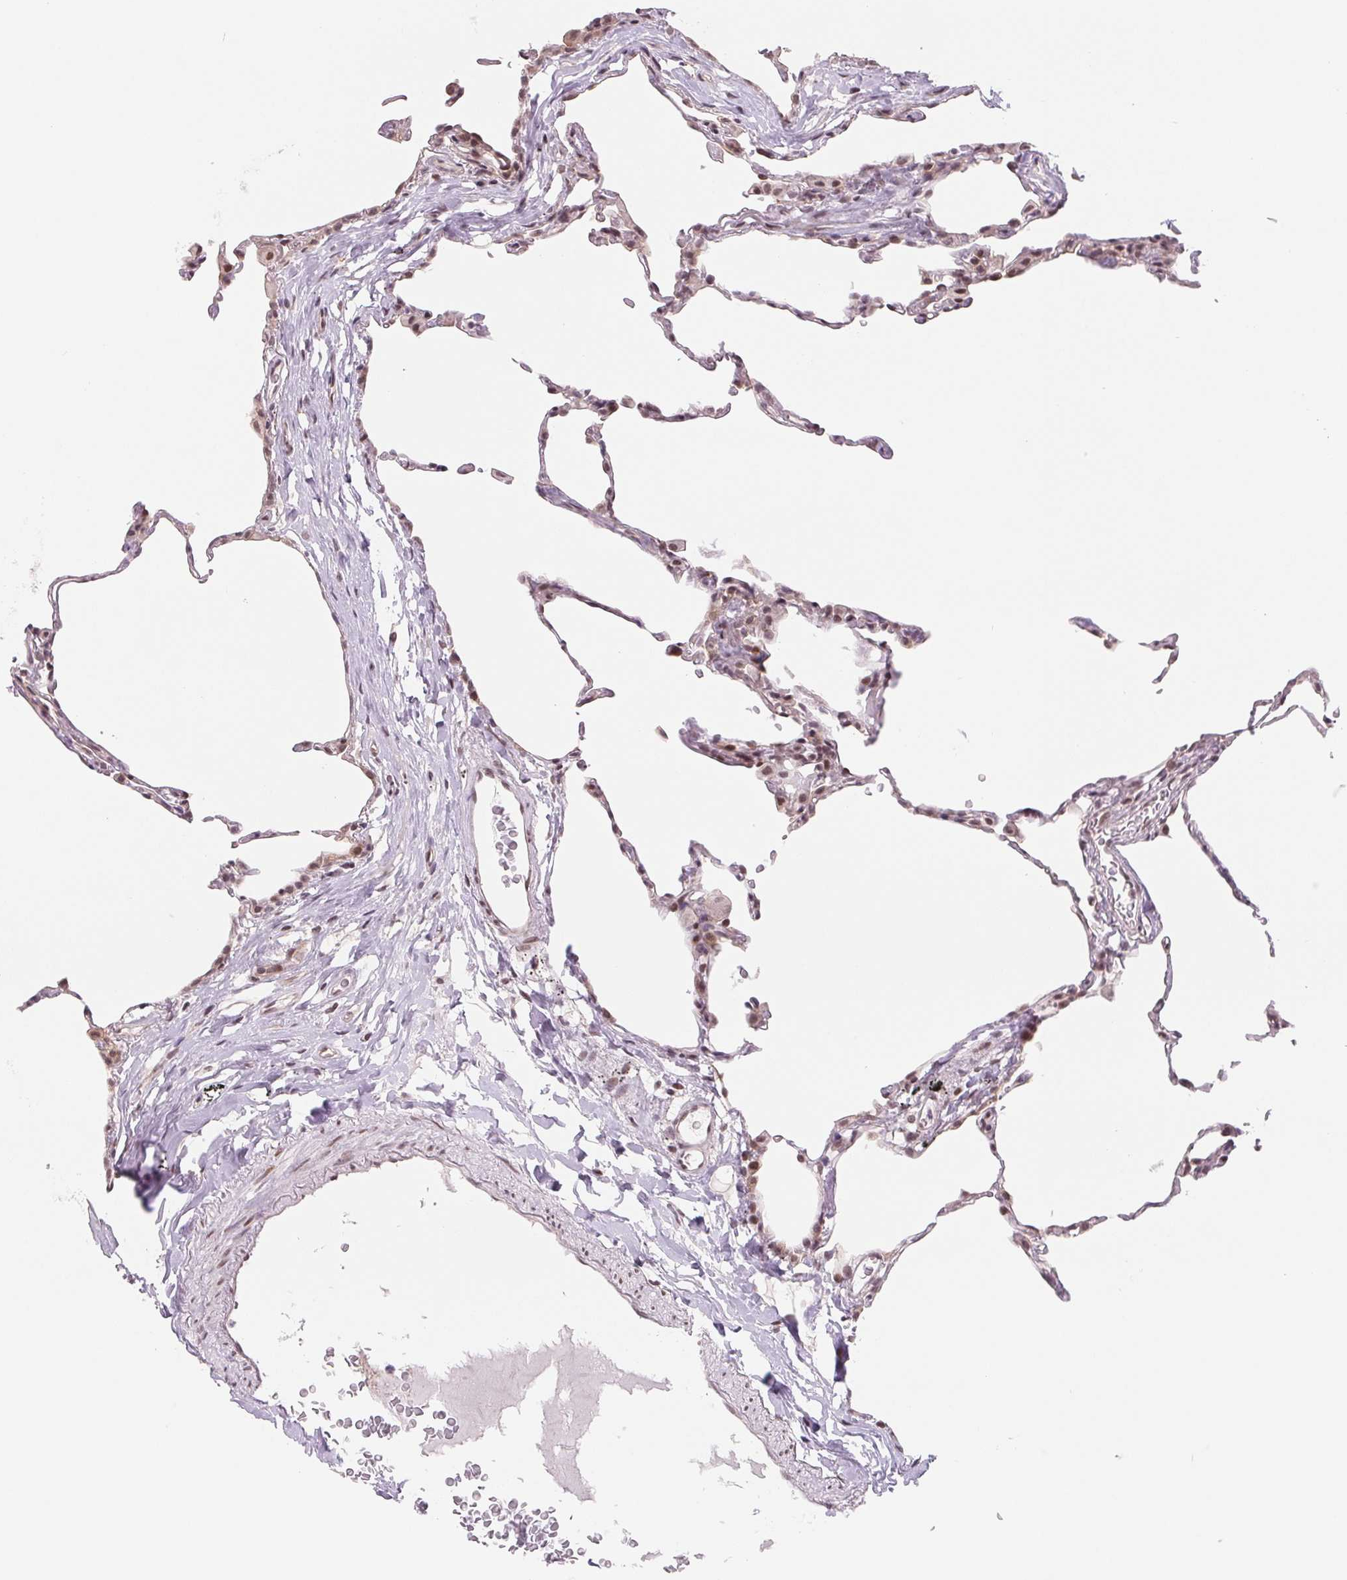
{"staining": {"intensity": "moderate", "quantity": "25%-75%", "location": "cytoplasmic/membranous,nuclear"}, "tissue": "lung", "cell_type": "Alveolar cells", "image_type": "normal", "snomed": [{"axis": "morphology", "description": "Normal tissue, NOS"}, {"axis": "topography", "description": "Lung"}], "caption": "Protein staining shows moderate cytoplasmic/membranous,nuclear staining in approximately 25%-75% of alveolar cells in normal lung.", "gene": "DNAJB6", "patient": {"sex": "female", "age": 57}}